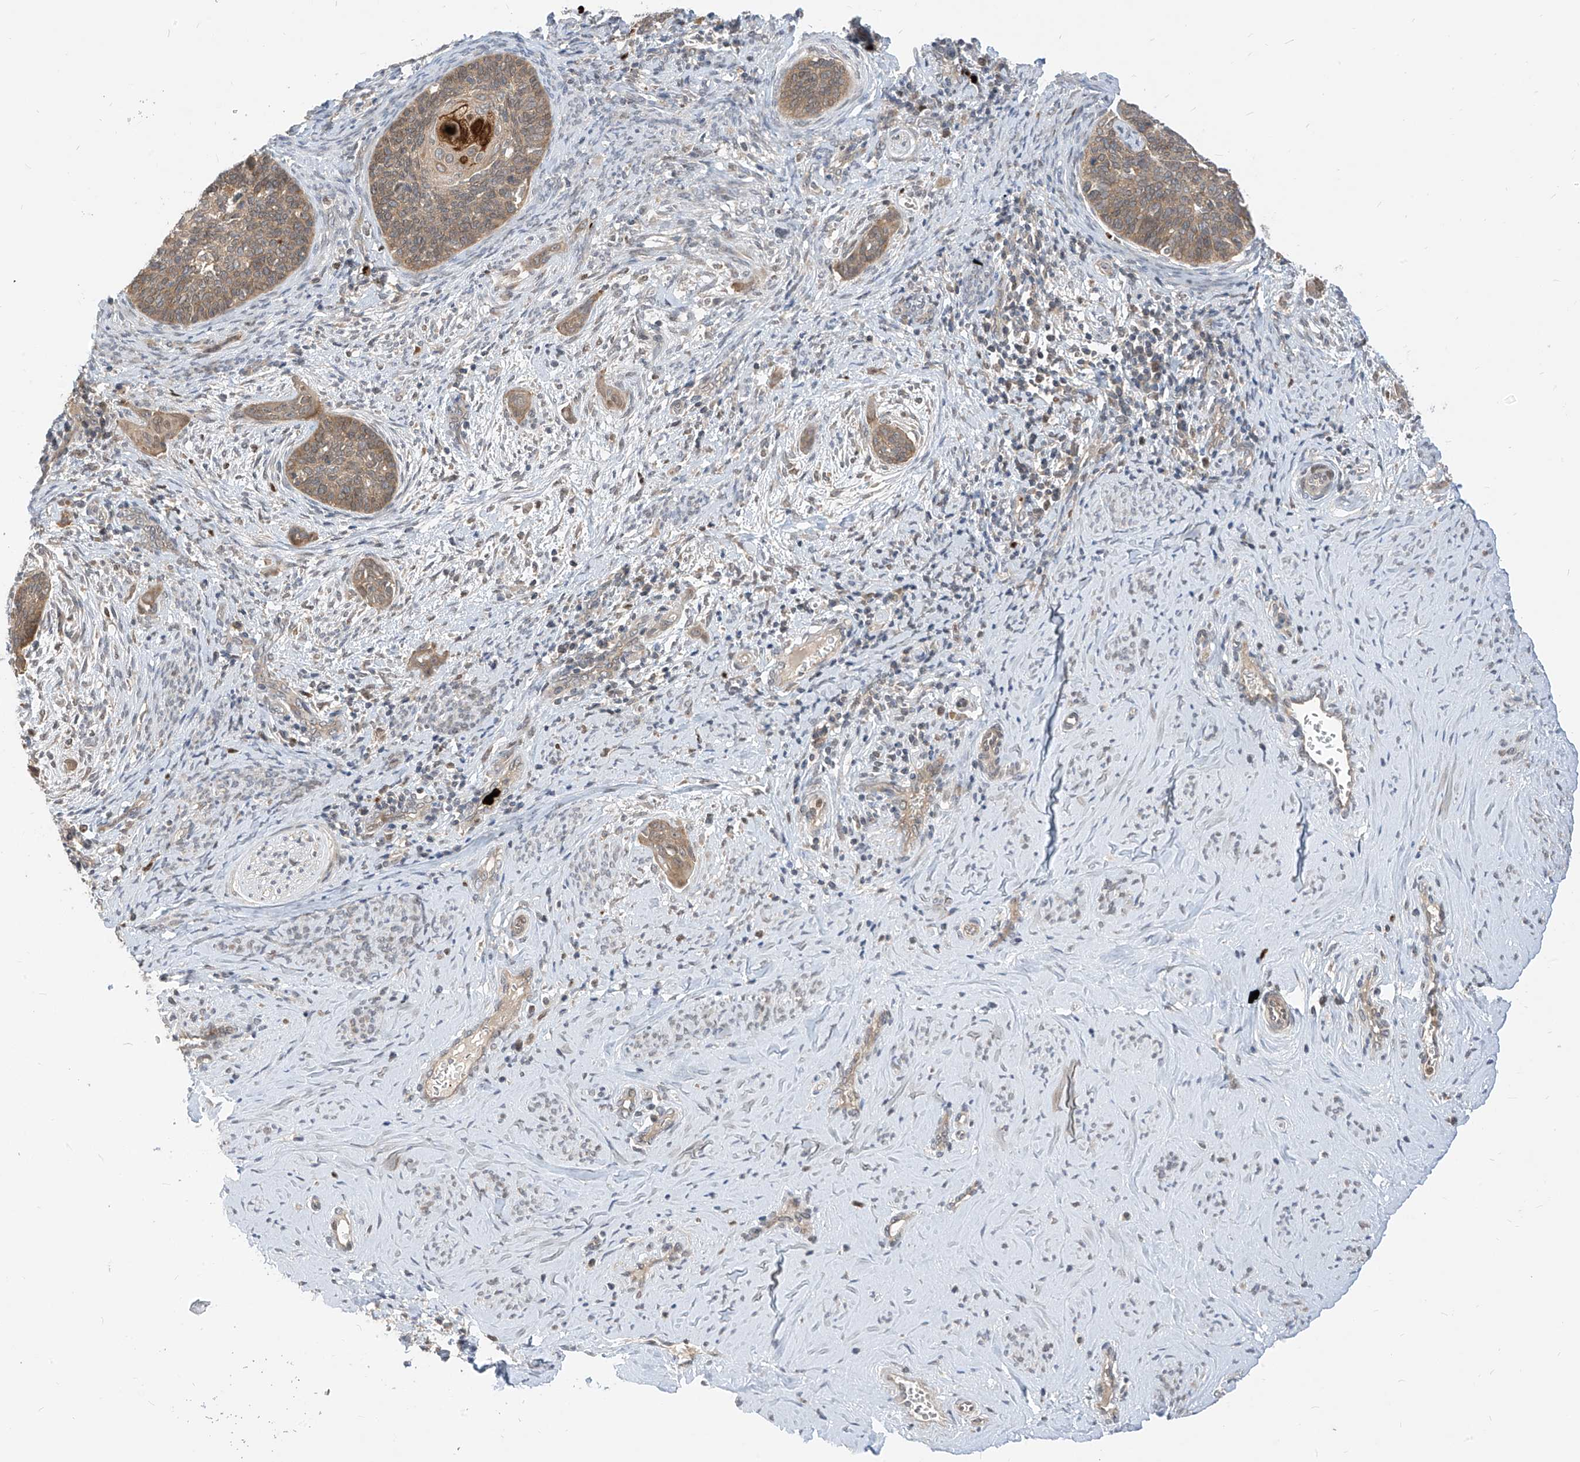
{"staining": {"intensity": "moderate", "quantity": ">75%", "location": "cytoplasmic/membranous"}, "tissue": "cervical cancer", "cell_type": "Tumor cells", "image_type": "cancer", "snomed": [{"axis": "morphology", "description": "Squamous cell carcinoma, NOS"}, {"axis": "topography", "description": "Cervix"}], "caption": "A brown stain labels moderate cytoplasmic/membranous expression of a protein in cervical squamous cell carcinoma tumor cells. The staining was performed using DAB to visualize the protein expression in brown, while the nuclei were stained in blue with hematoxylin (Magnification: 20x).", "gene": "CNKSR1", "patient": {"sex": "female", "age": 33}}